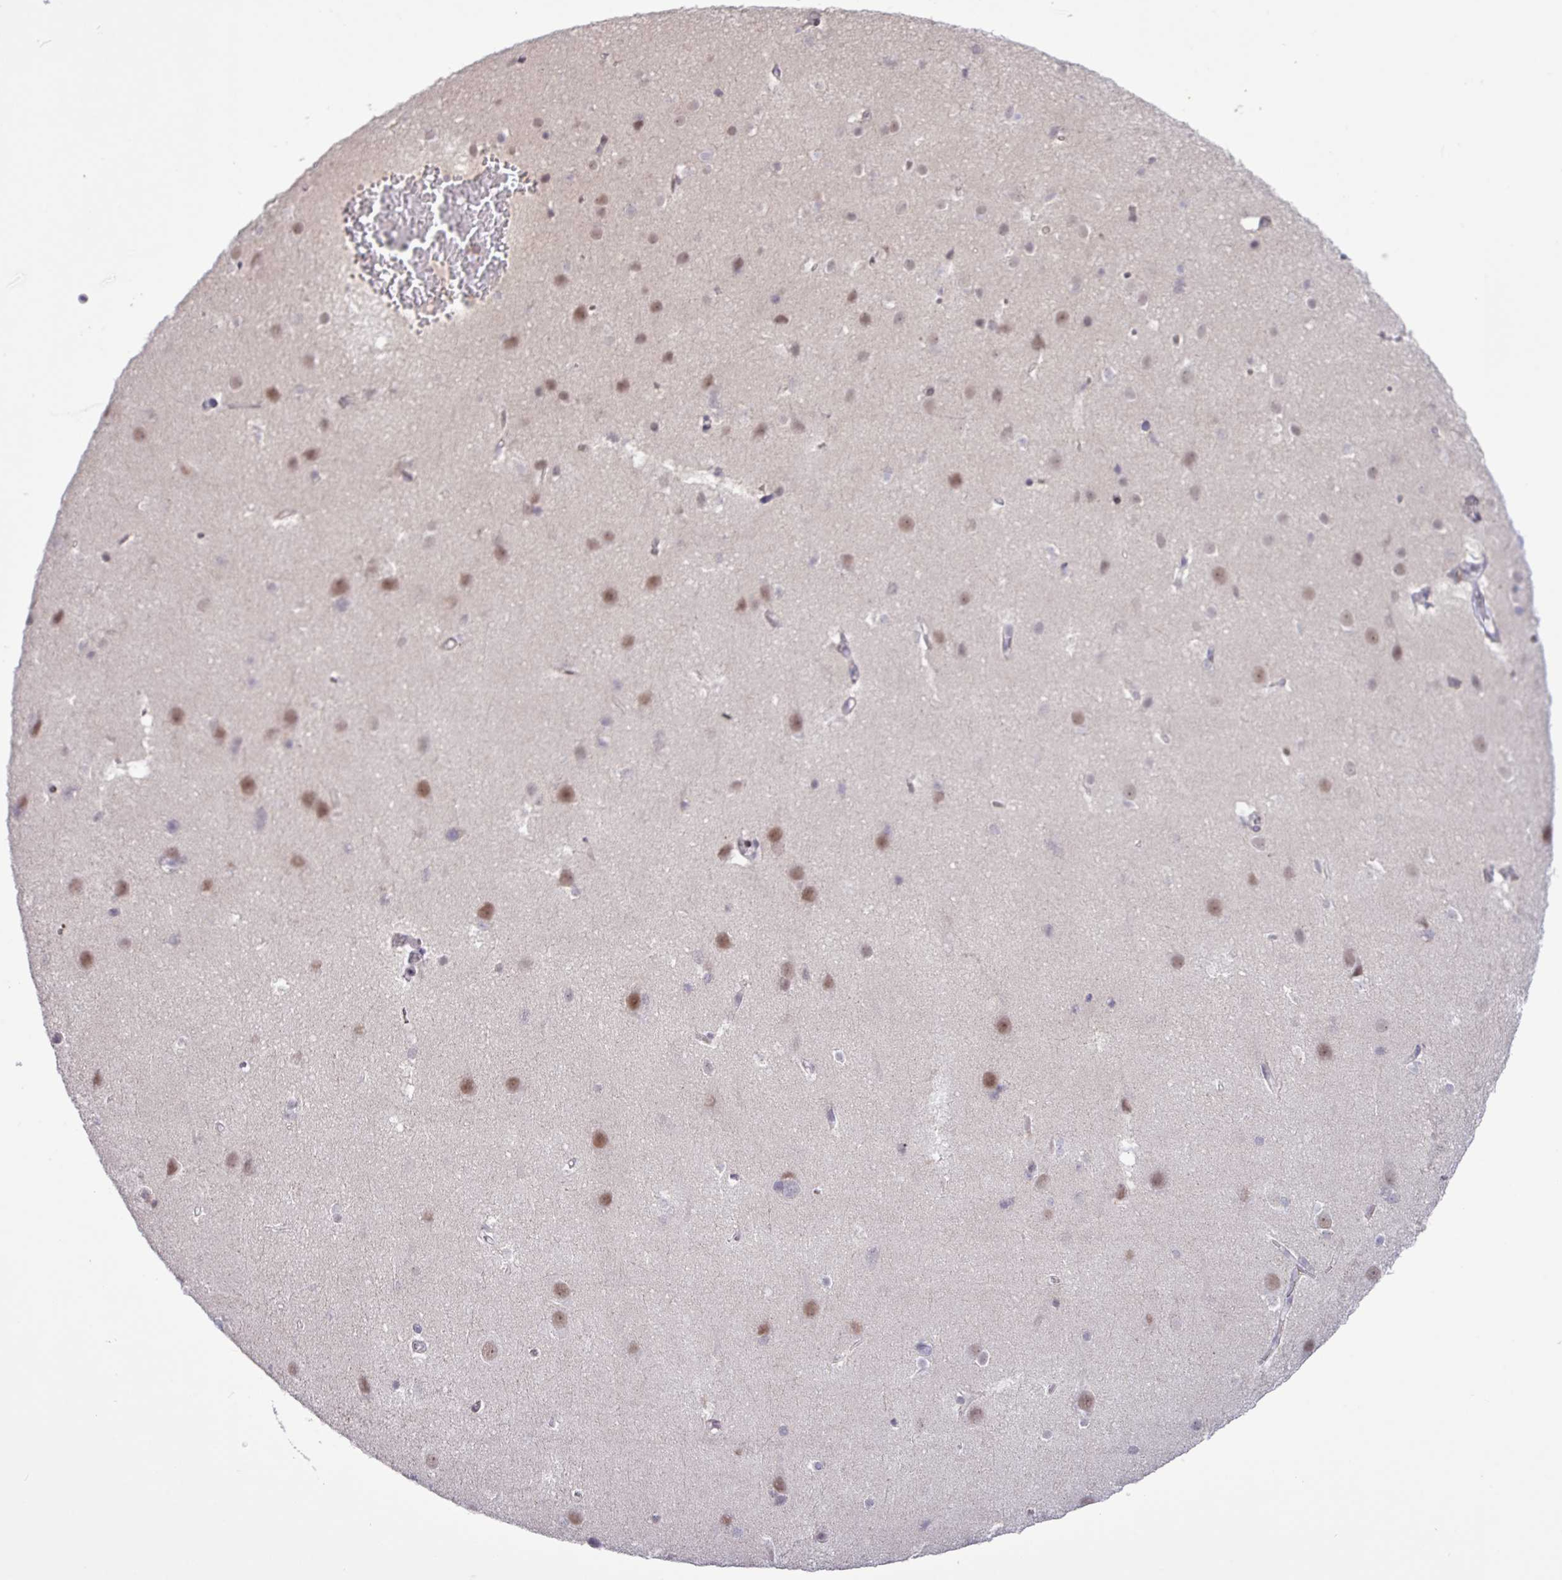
{"staining": {"intensity": "moderate", "quantity": "25%-75%", "location": "cytoplasmic/membranous"}, "tissue": "cerebral cortex", "cell_type": "Endothelial cells", "image_type": "normal", "snomed": [{"axis": "morphology", "description": "Normal tissue, NOS"}, {"axis": "topography", "description": "Cerebral cortex"}], "caption": "Moderate cytoplasmic/membranous expression is present in about 25%-75% of endothelial cells in normal cerebral cortex. Nuclei are stained in blue.", "gene": "RTL3", "patient": {"sex": "male", "age": 37}}